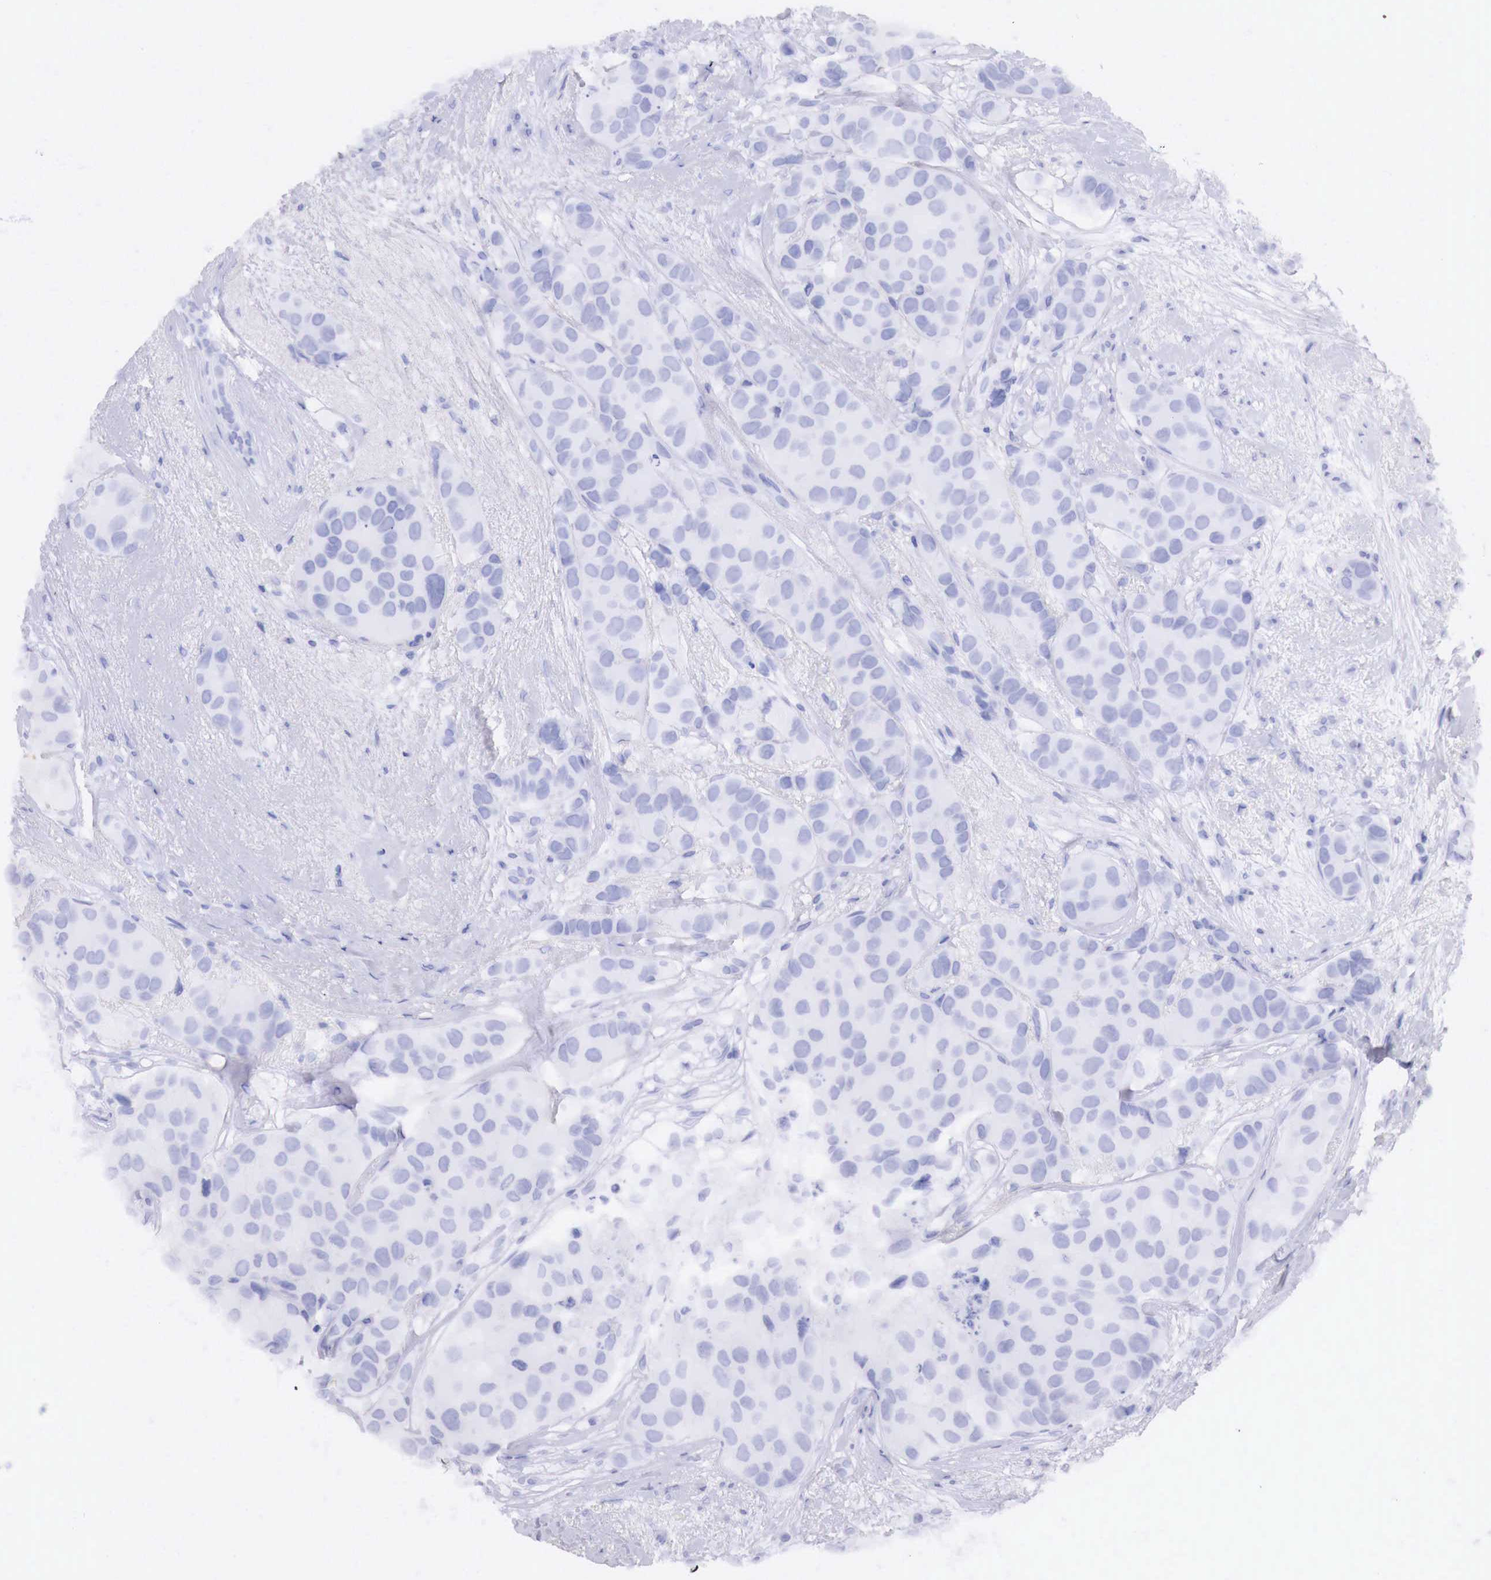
{"staining": {"intensity": "negative", "quantity": "none", "location": "none"}, "tissue": "breast cancer", "cell_type": "Tumor cells", "image_type": "cancer", "snomed": [{"axis": "morphology", "description": "Duct carcinoma"}, {"axis": "topography", "description": "Breast"}], "caption": "Human breast cancer stained for a protein using immunohistochemistry (IHC) shows no positivity in tumor cells.", "gene": "RDX", "patient": {"sex": "female", "age": 68}}